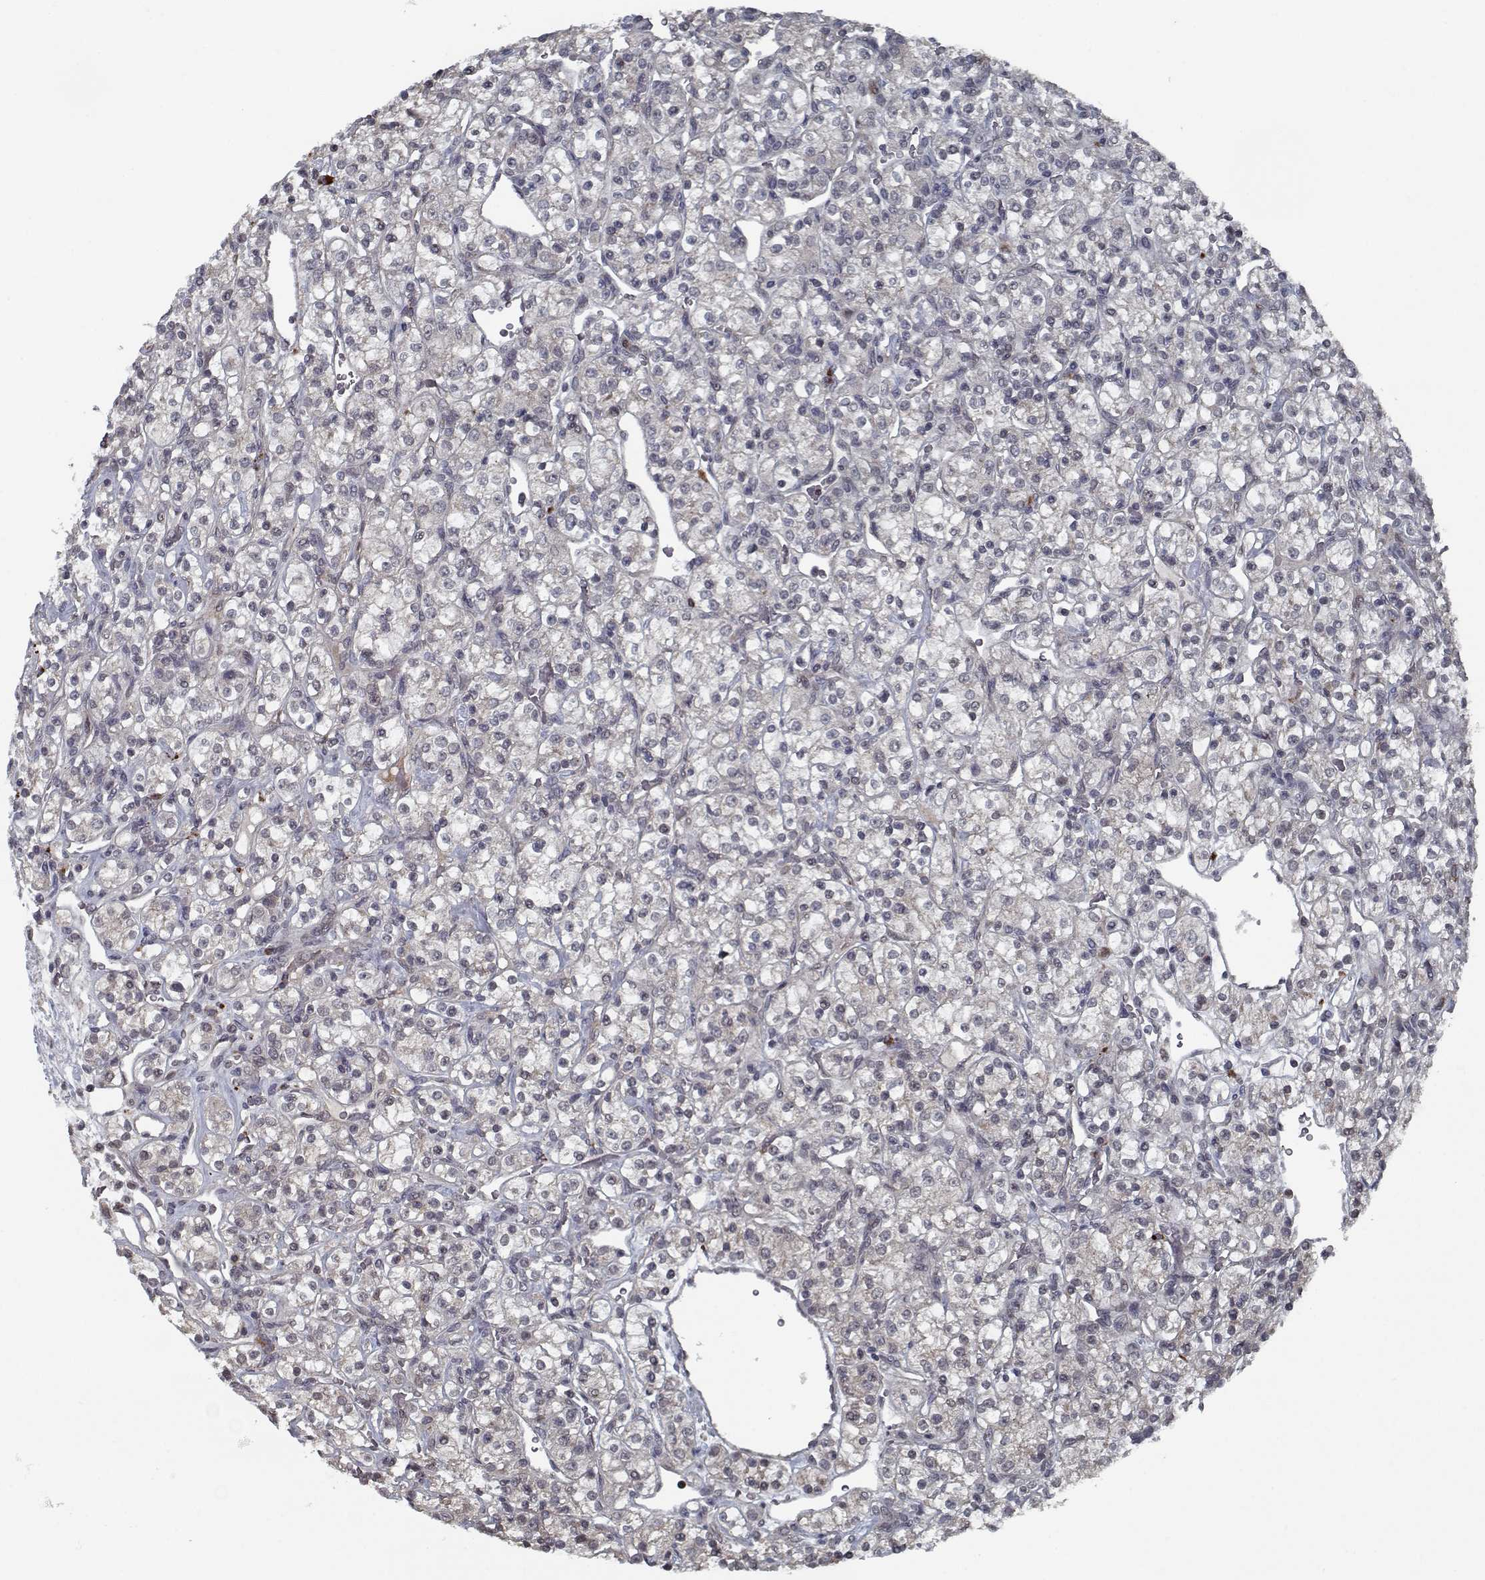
{"staining": {"intensity": "negative", "quantity": "none", "location": "none"}, "tissue": "renal cancer", "cell_type": "Tumor cells", "image_type": "cancer", "snomed": [{"axis": "morphology", "description": "Adenocarcinoma, NOS"}, {"axis": "topography", "description": "Kidney"}], "caption": "A high-resolution image shows immunohistochemistry (IHC) staining of adenocarcinoma (renal), which displays no significant positivity in tumor cells.", "gene": "NLK", "patient": {"sex": "male", "age": 77}}